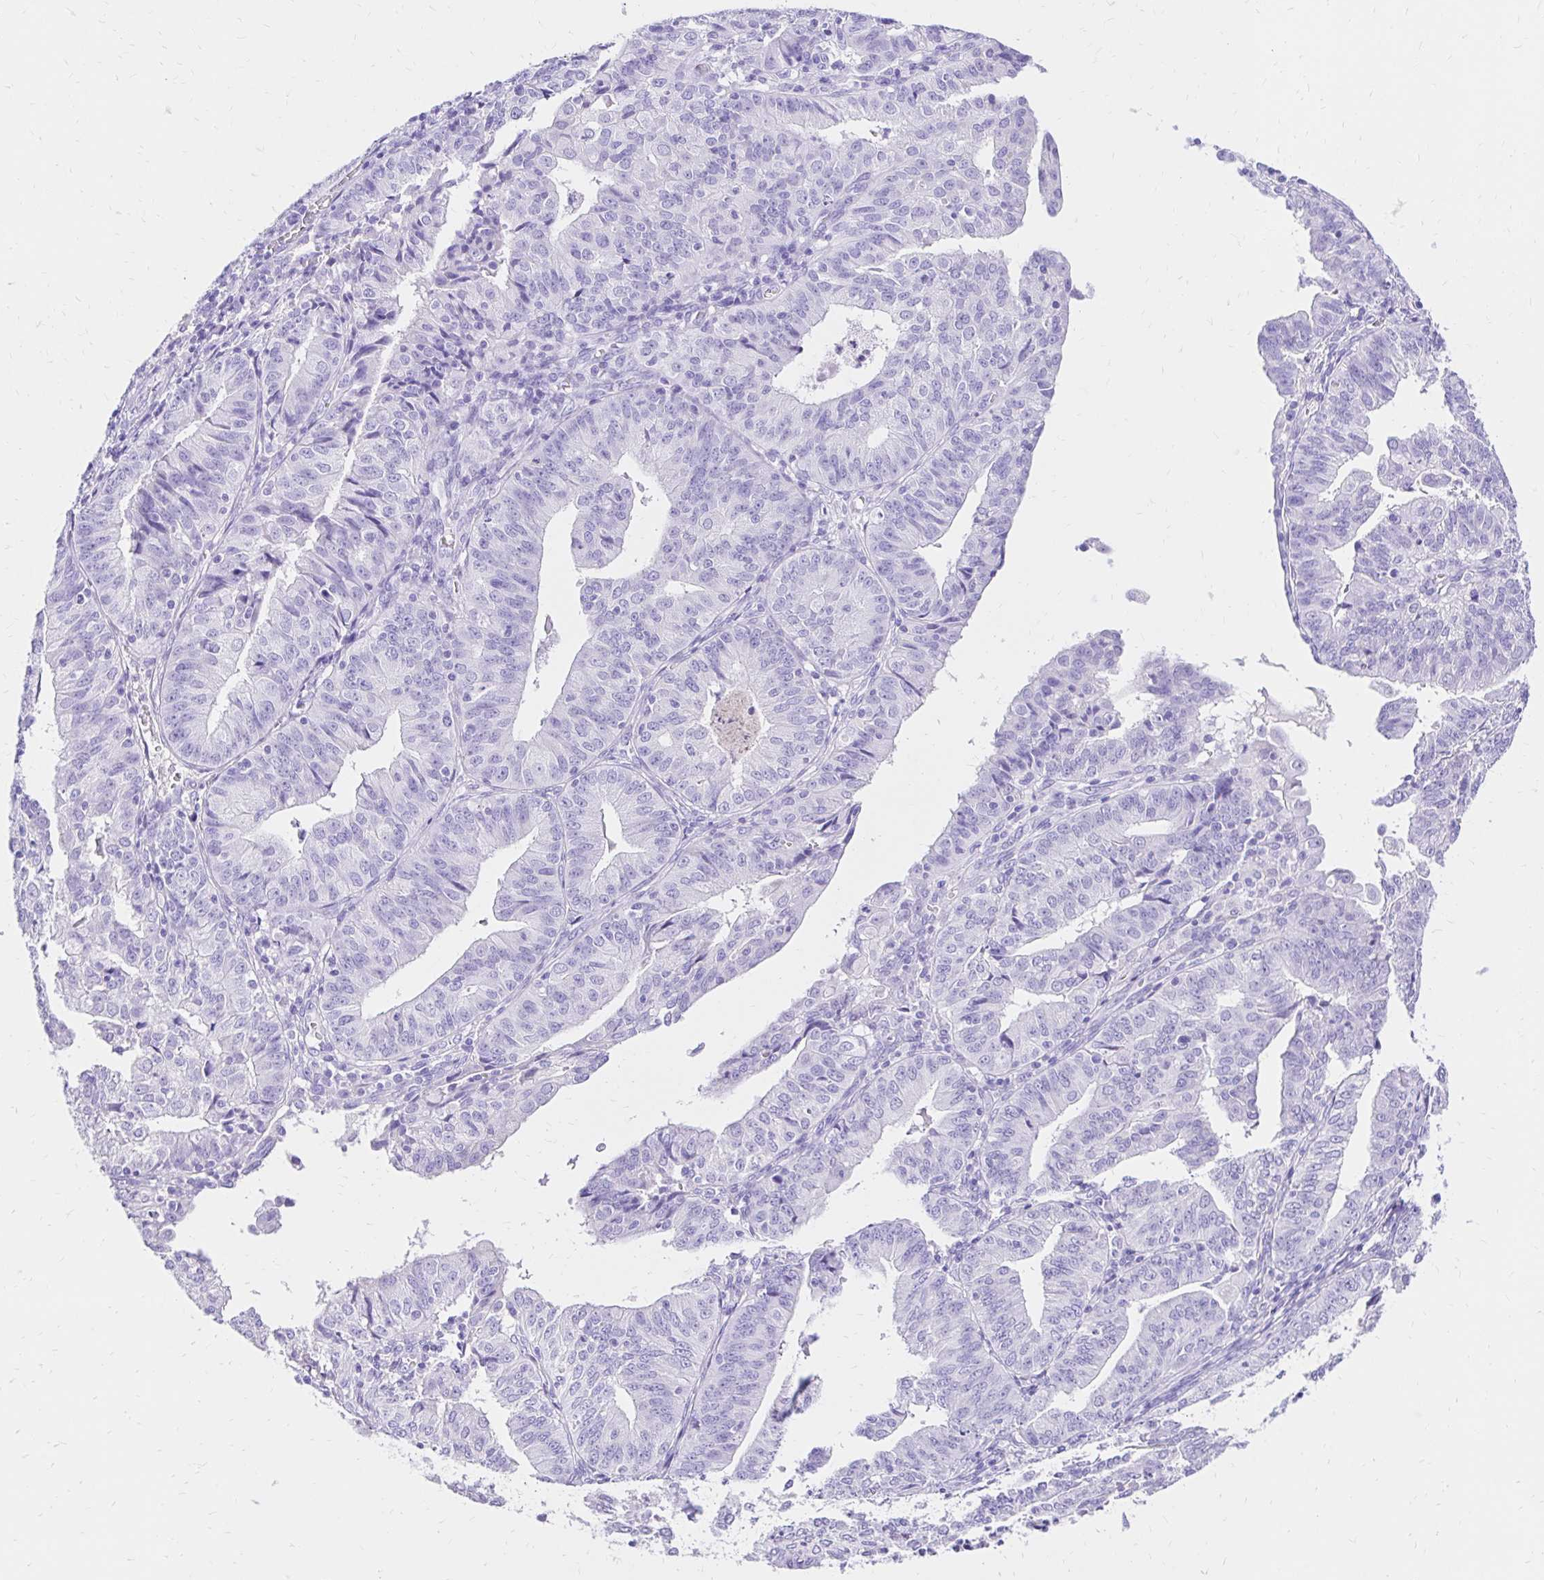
{"staining": {"intensity": "negative", "quantity": "none", "location": "none"}, "tissue": "endometrial cancer", "cell_type": "Tumor cells", "image_type": "cancer", "snomed": [{"axis": "morphology", "description": "Adenocarcinoma, NOS"}, {"axis": "topography", "description": "Endometrium"}], "caption": "The immunohistochemistry histopathology image has no significant expression in tumor cells of endometrial cancer (adenocarcinoma) tissue. (Stains: DAB immunohistochemistry with hematoxylin counter stain, Microscopy: brightfield microscopy at high magnification).", "gene": "S100G", "patient": {"sex": "female", "age": 56}}